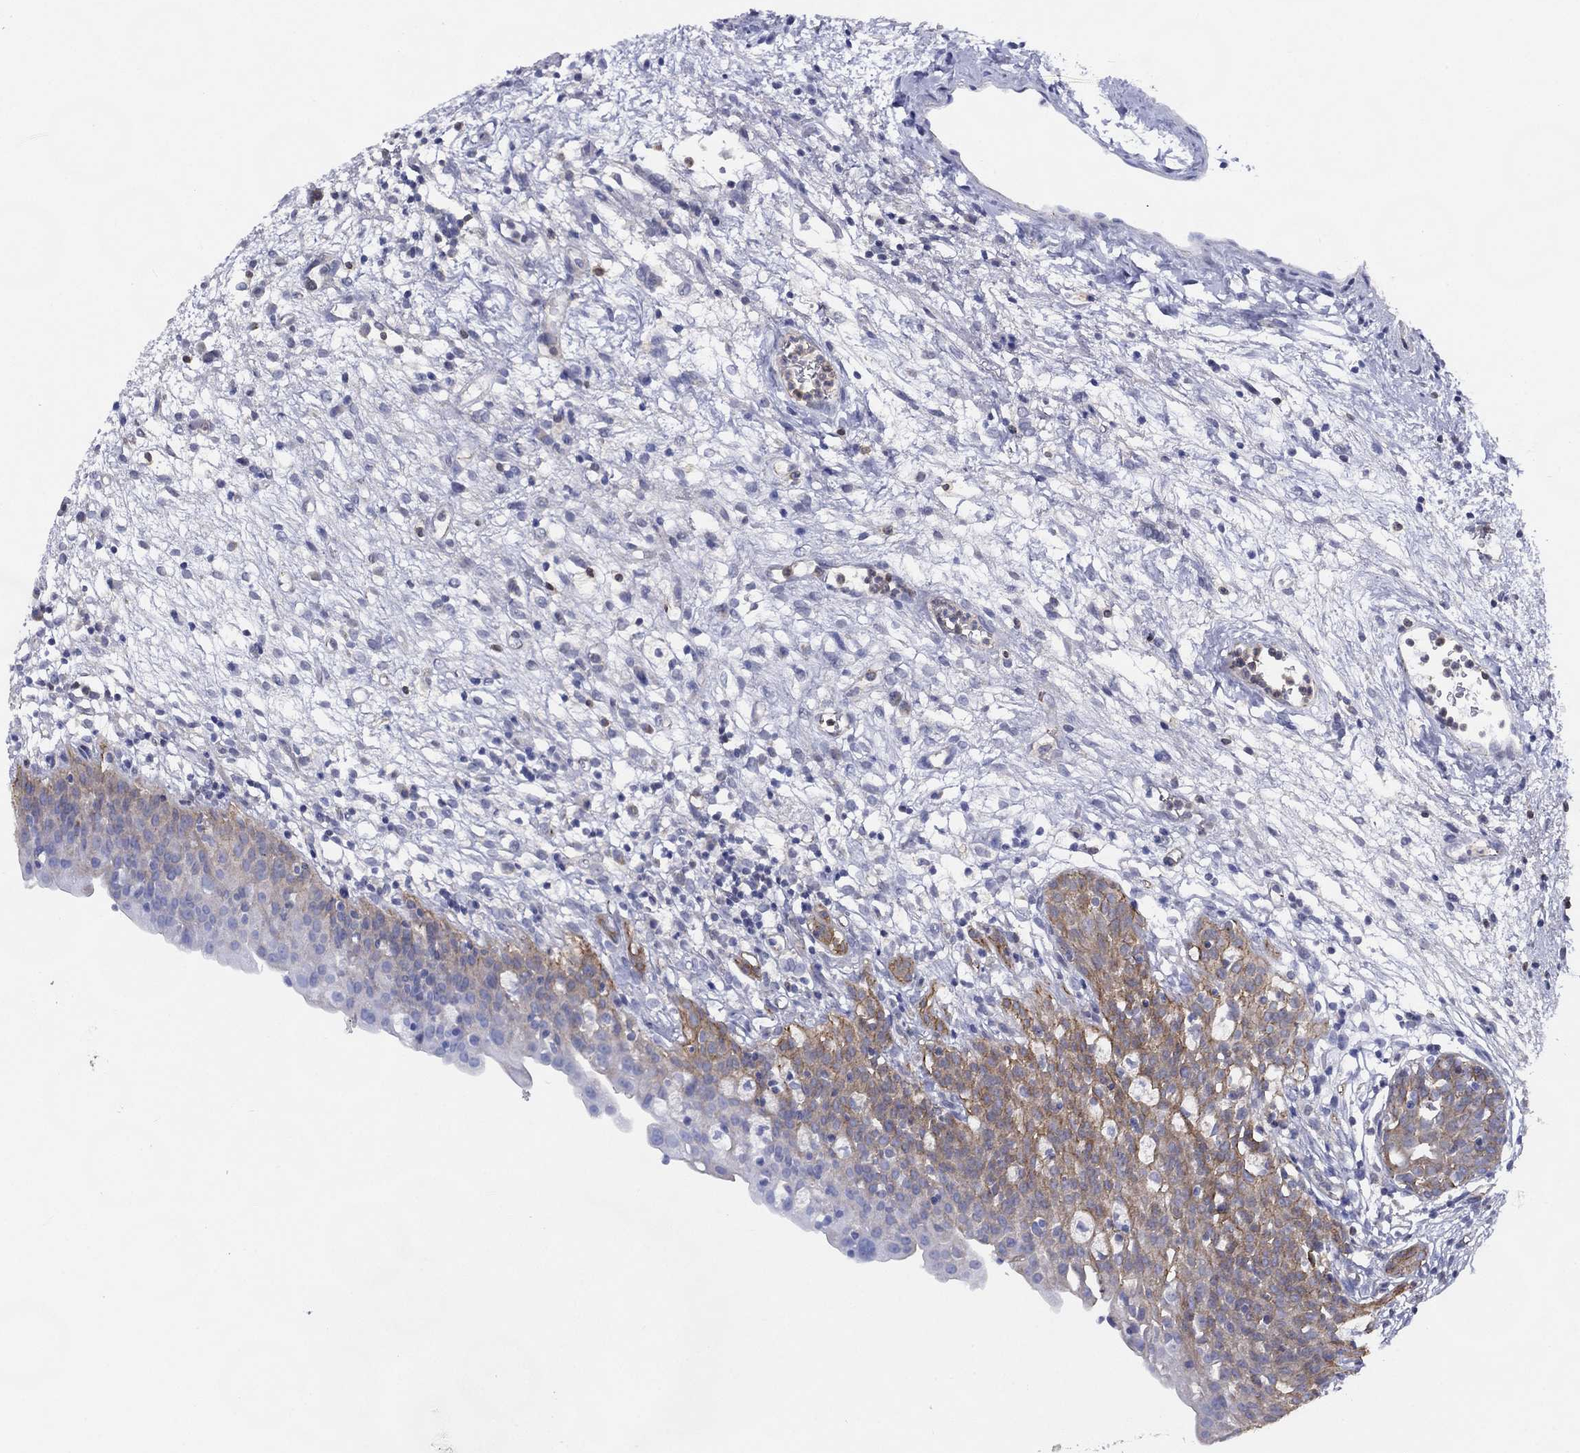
{"staining": {"intensity": "moderate", "quantity": "<25%", "location": "cytoplasmic/membranous"}, "tissue": "urinary bladder", "cell_type": "Urothelial cells", "image_type": "normal", "snomed": [{"axis": "morphology", "description": "Normal tissue, NOS"}, {"axis": "topography", "description": "Urinary bladder"}], "caption": "Moderate cytoplasmic/membranous expression is present in approximately <25% of urothelial cells in benign urinary bladder.", "gene": "ZNF223", "patient": {"sex": "male", "age": 76}}